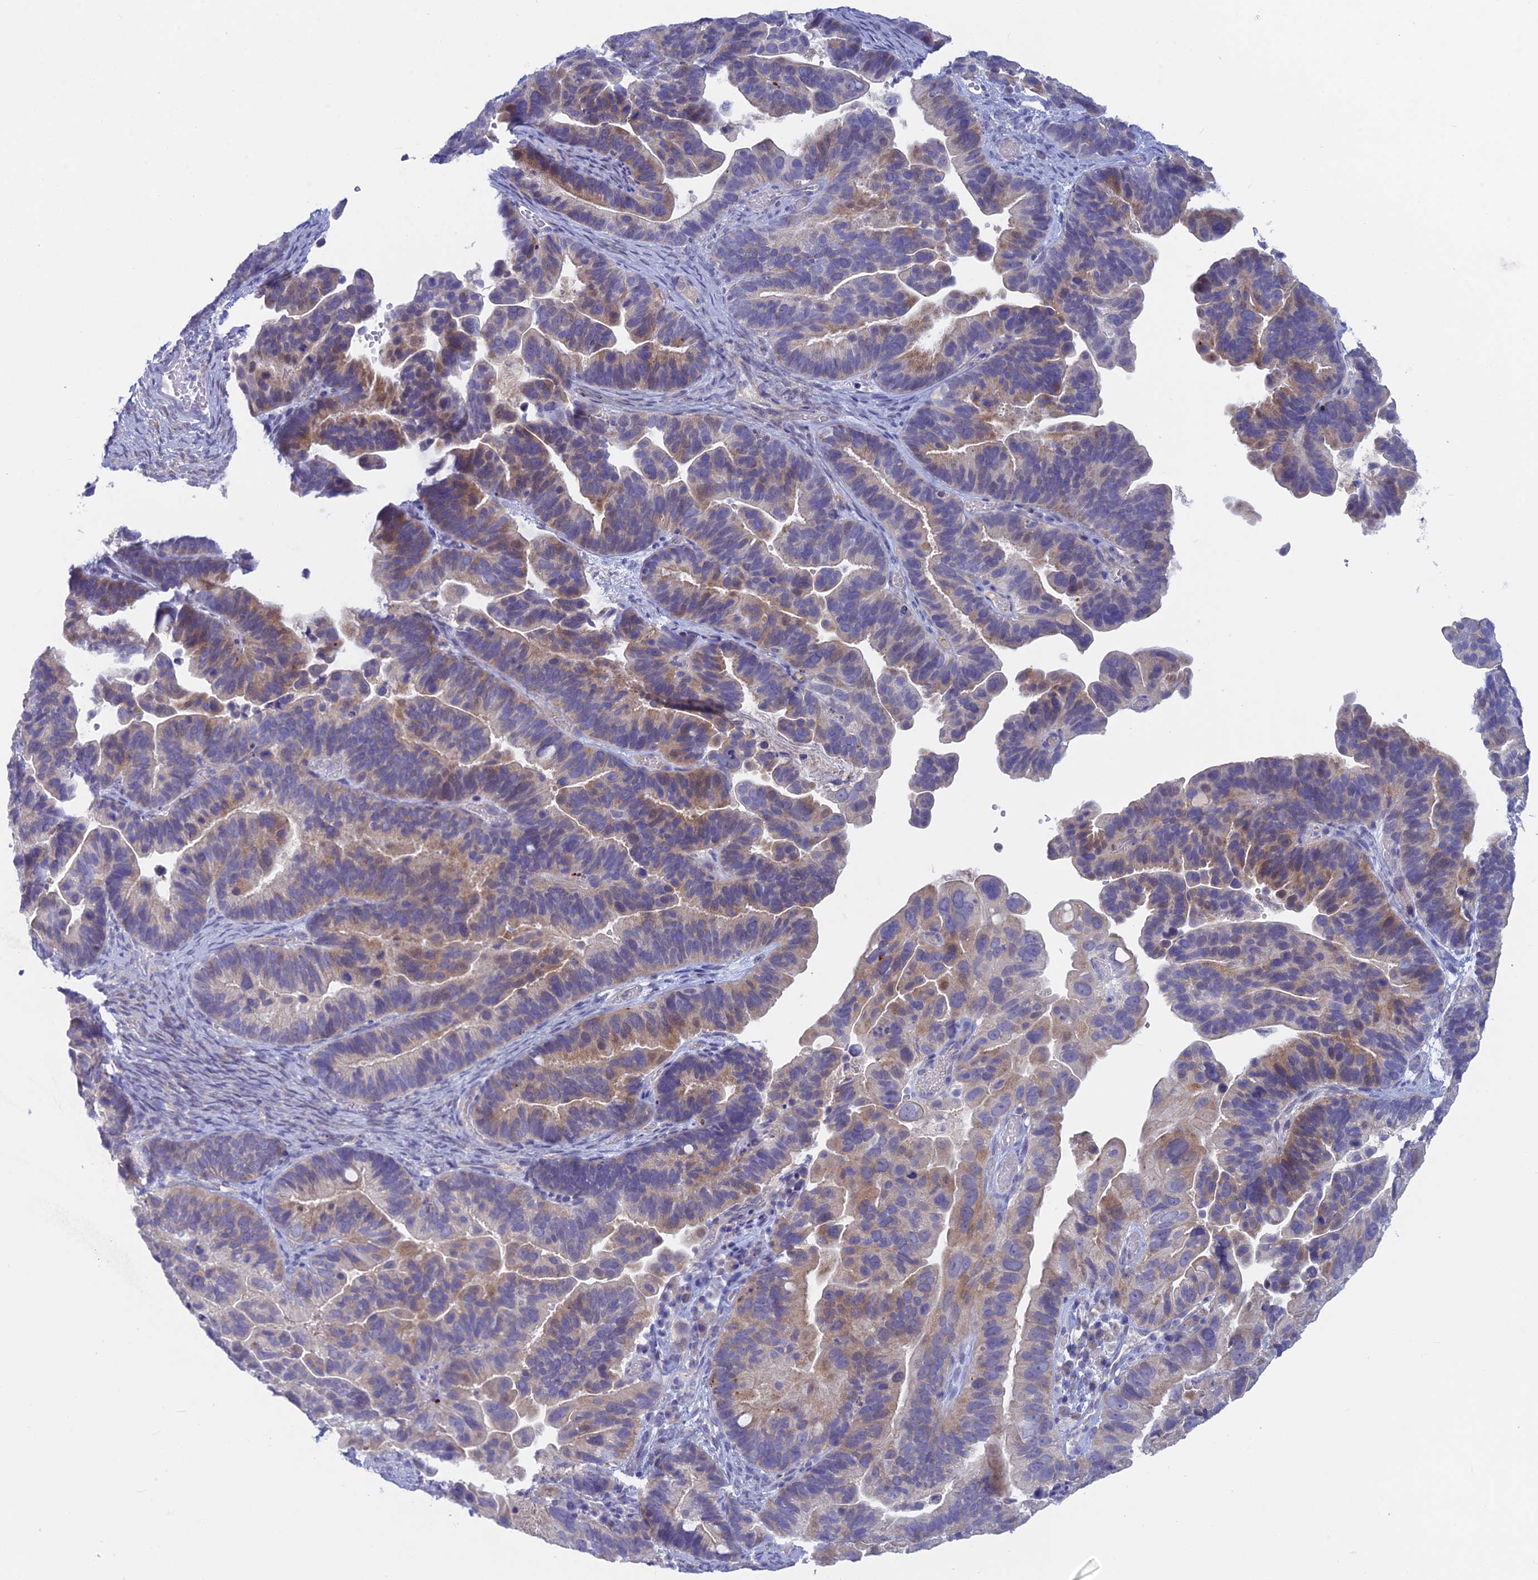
{"staining": {"intensity": "moderate", "quantity": "<25%", "location": "cytoplasmic/membranous"}, "tissue": "ovarian cancer", "cell_type": "Tumor cells", "image_type": "cancer", "snomed": [{"axis": "morphology", "description": "Cystadenocarcinoma, serous, NOS"}, {"axis": "topography", "description": "Ovary"}], "caption": "Approximately <25% of tumor cells in ovarian cancer (serous cystadenocarcinoma) exhibit moderate cytoplasmic/membranous protein staining as visualized by brown immunohistochemical staining.", "gene": "XPO7", "patient": {"sex": "female", "age": 56}}